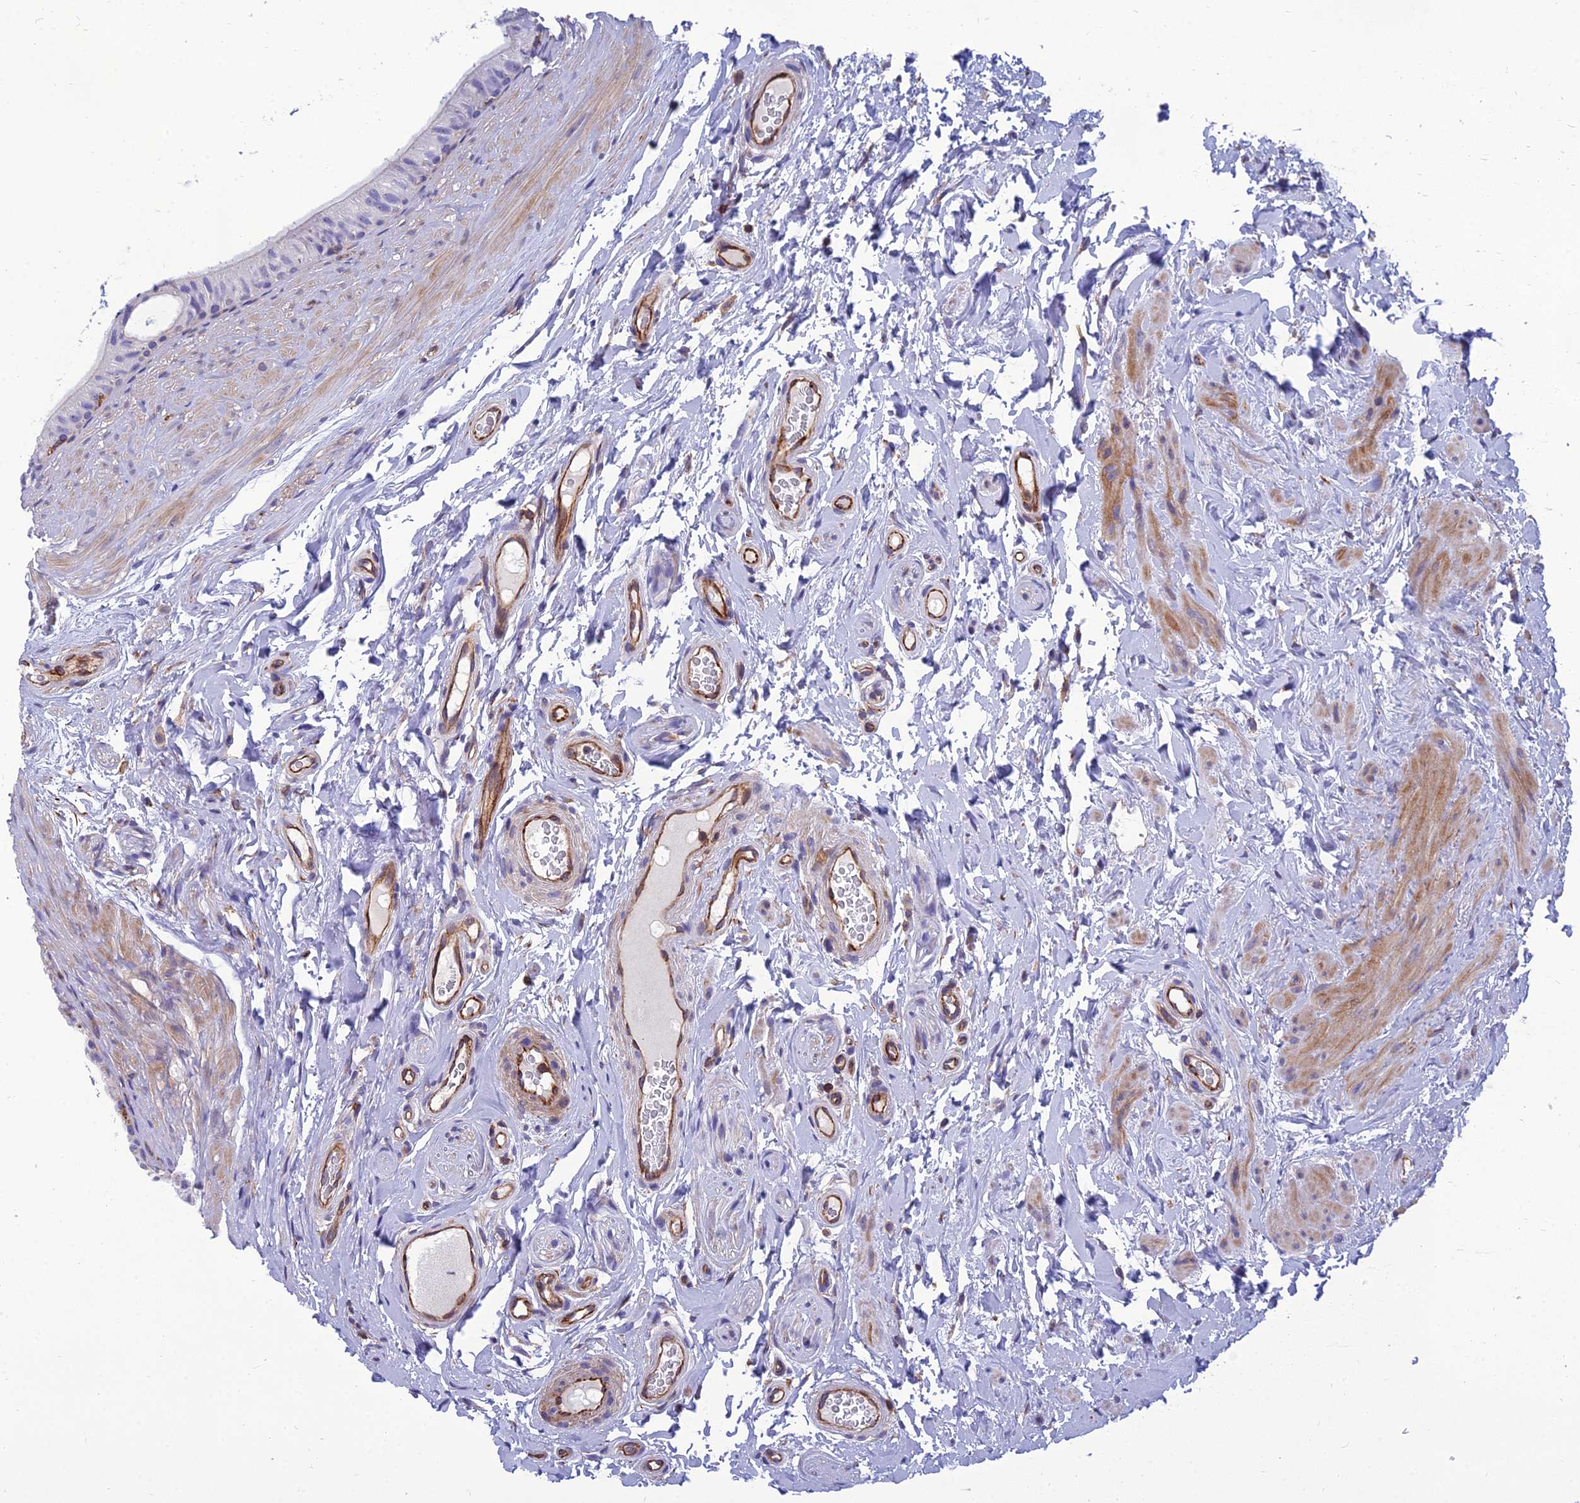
{"staining": {"intensity": "negative", "quantity": "none", "location": "none"}, "tissue": "epididymis", "cell_type": "Glandular cells", "image_type": "normal", "snomed": [{"axis": "morphology", "description": "Normal tissue, NOS"}, {"axis": "topography", "description": "Epididymis"}], "caption": "Immunohistochemistry (IHC) micrograph of normal human epididymis stained for a protein (brown), which displays no expression in glandular cells. (Immunohistochemistry, brightfield microscopy, high magnification).", "gene": "PPP1R18", "patient": {"sex": "male", "age": 45}}